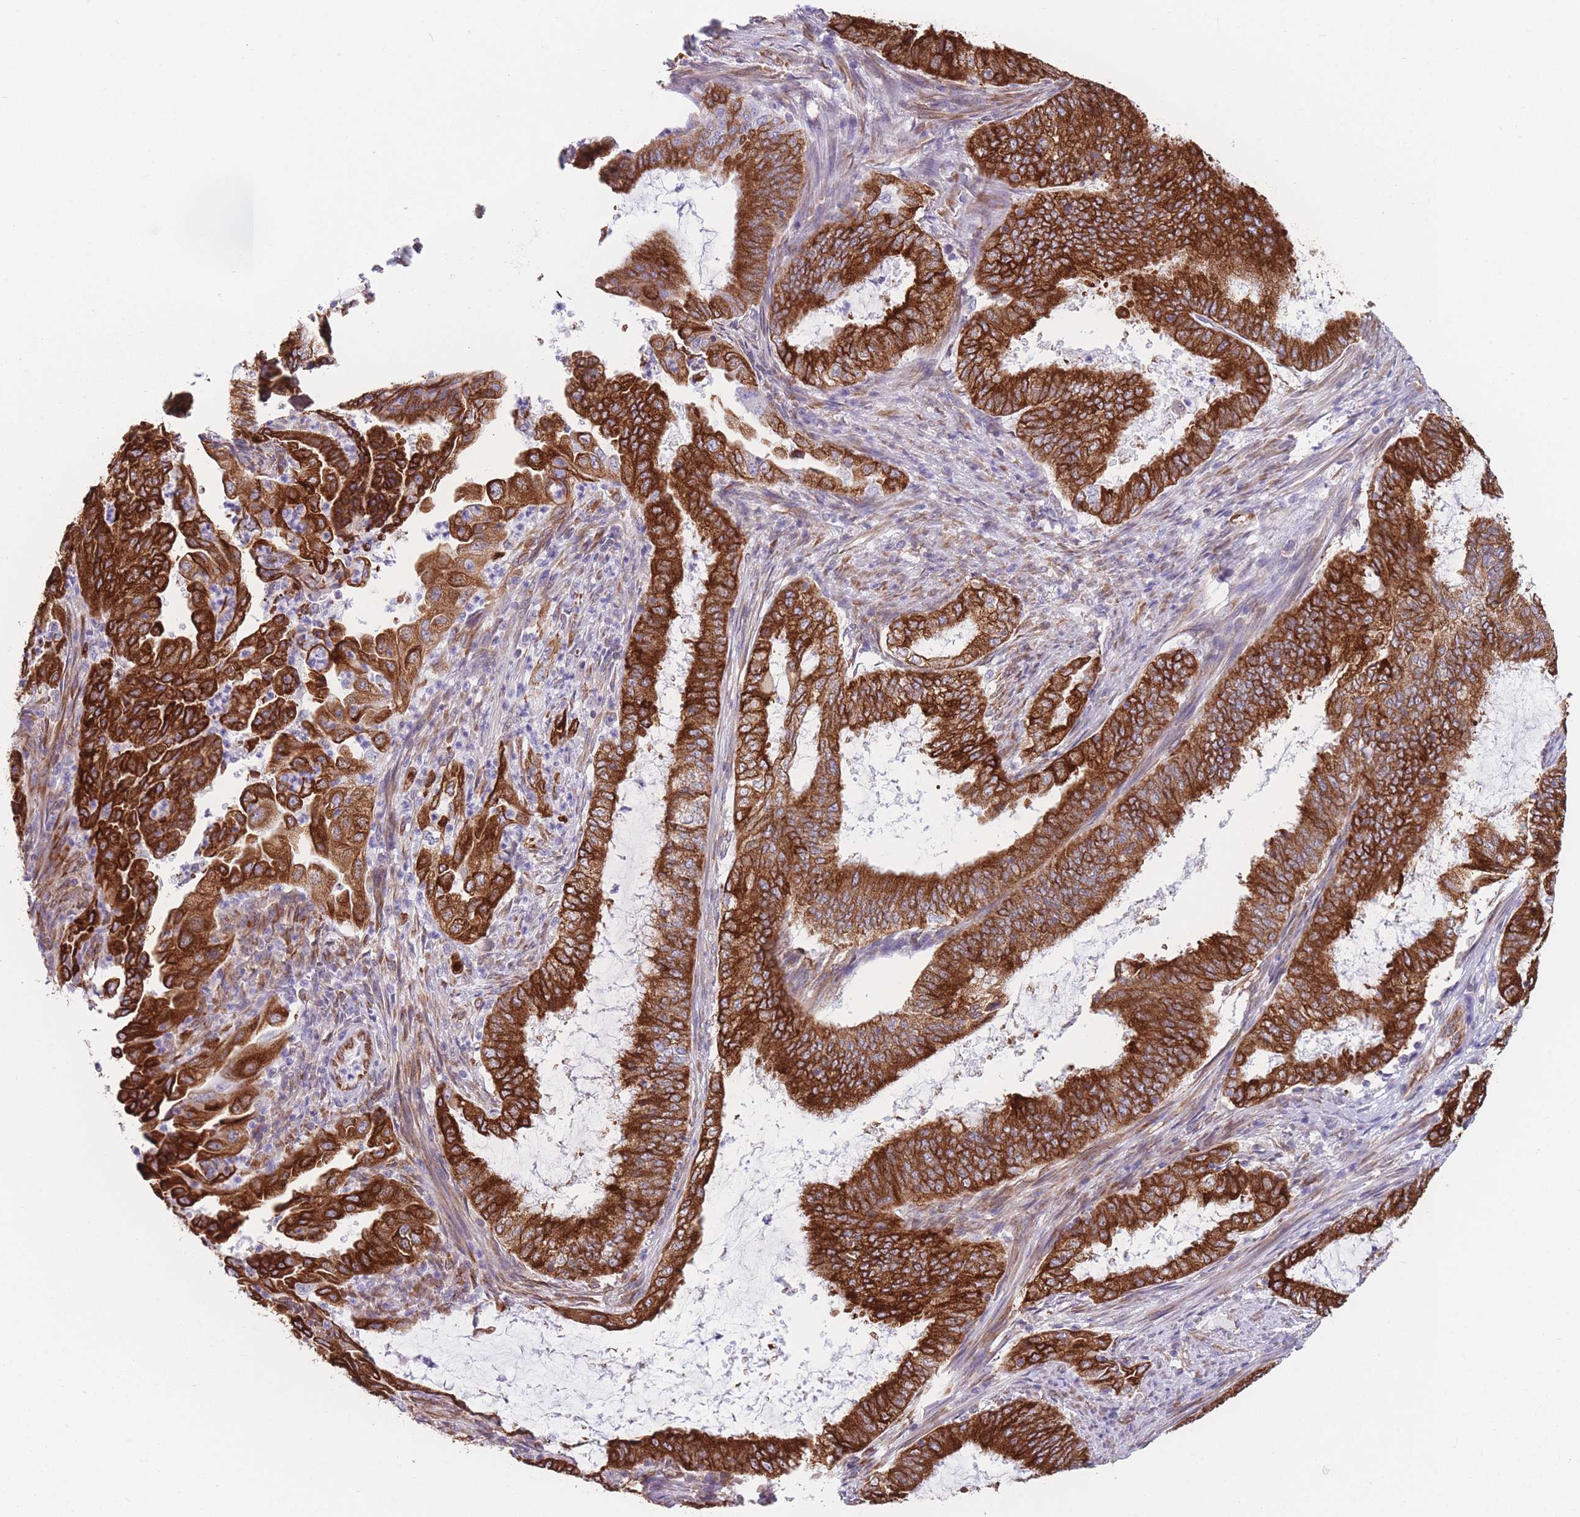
{"staining": {"intensity": "strong", "quantity": ">75%", "location": "cytoplasmic/membranous"}, "tissue": "endometrial cancer", "cell_type": "Tumor cells", "image_type": "cancer", "snomed": [{"axis": "morphology", "description": "Adenocarcinoma, NOS"}, {"axis": "topography", "description": "Endometrium"}], "caption": "Protein positivity by immunohistochemistry (IHC) shows strong cytoplasmic/membranous expression in about >75% of tumor cells in endometrial adenocarcinoma. (Stains: DAB in brown, nuclei in blue, Microscopy: brightfield microscopy at high magnification).", "gene": "AK9", "patient": {"sex": "female", "age": 51}}